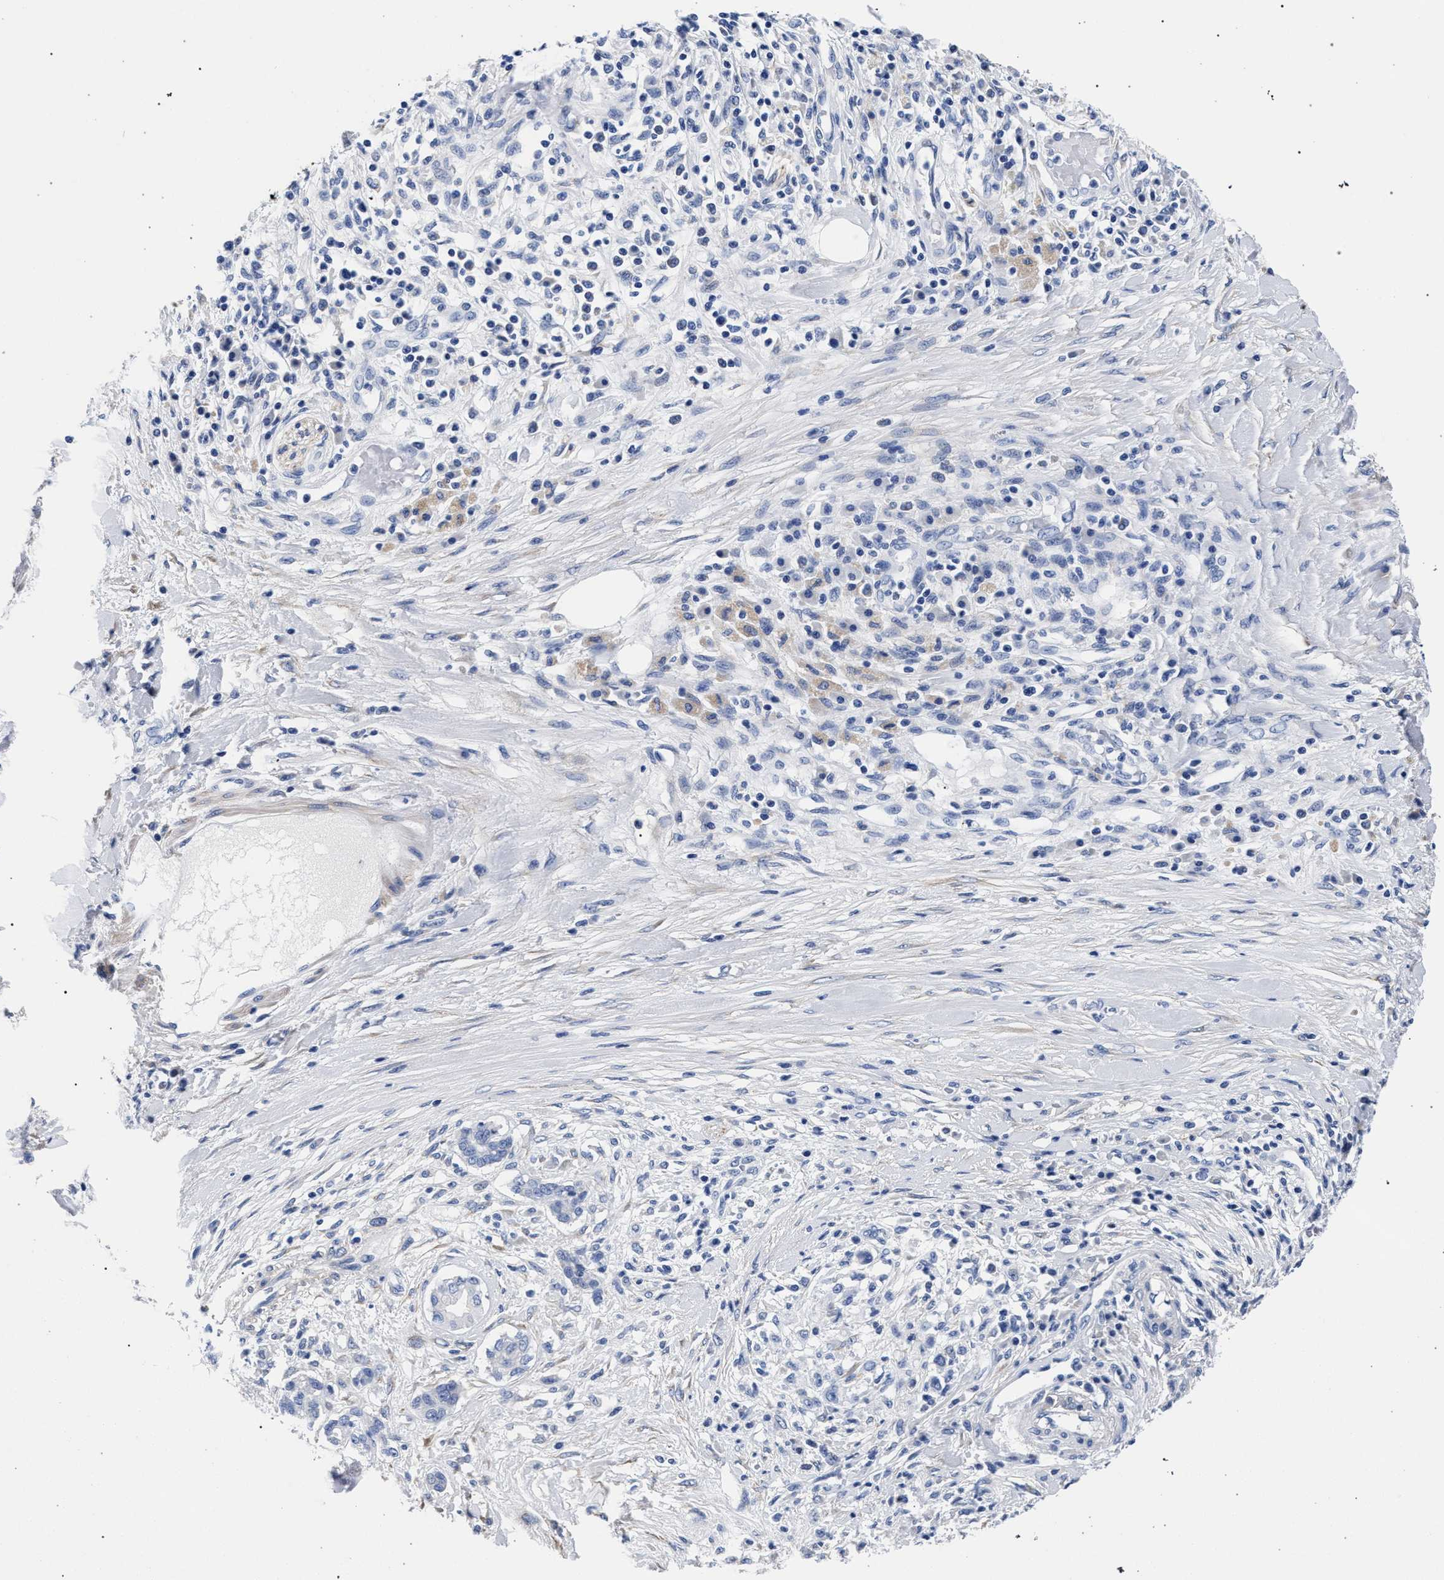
{"staining": {"intensity": "negative", "quantity": "none", "location": "none"}, "tissue": "pancreatic cancer", "cell_type": "Tumor cells", "image_type": "cancer", "snomed": [{"axis": "morphology", "description": "Adenocarcinoma, NOS"}, {"axis": "topography", "description": "Pancreas"}], "caption": "Immunohistochemistry (IHC) of human pancreatic cancer shows no staining in tumor cells.", "gene": "AKAP4", "patient": {"sex": "female", "age": 56}}